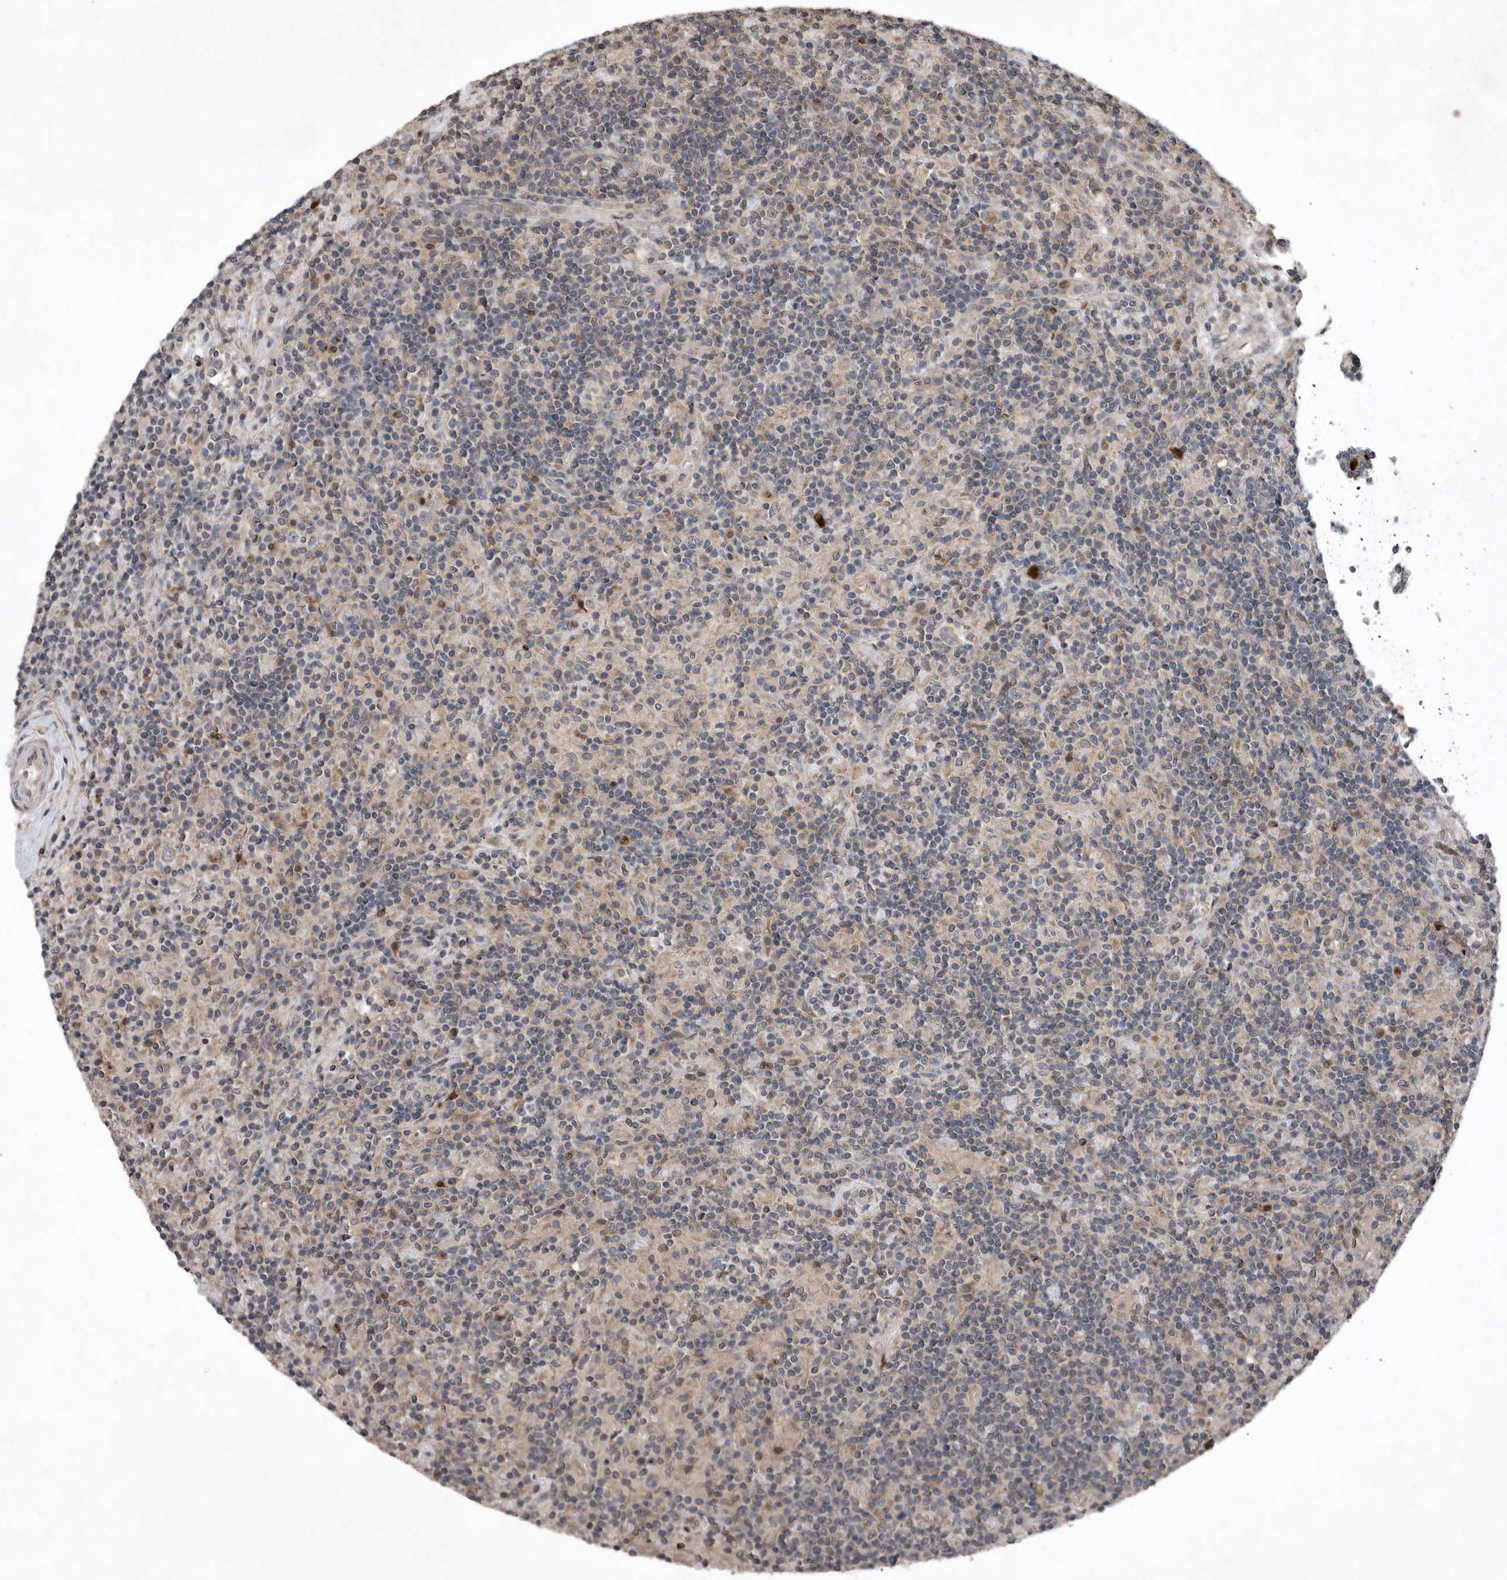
{"staining": {"intensity": "negative", "quantity": "none", "location": "none"}, "tissue": "lymphoma", "cell_type": "Tumor cells", "image_type": "cancer", "snomed": [{"axis": "morphology", "description": "Hodgkin's disease, NOS"}, {"axis": "topography", "description": "Lymph node"}], "caption": "Immunohistochemistry micrograph of neoplastic tissue: human Hodgkin's disease stained with DAB reveals no significant protein positivity in tumor cells. (DAB immunohistochemistry with hematoxylin counter stain).", "gene": "SCP2", "patient": {"sex": "male", "age": 70}}